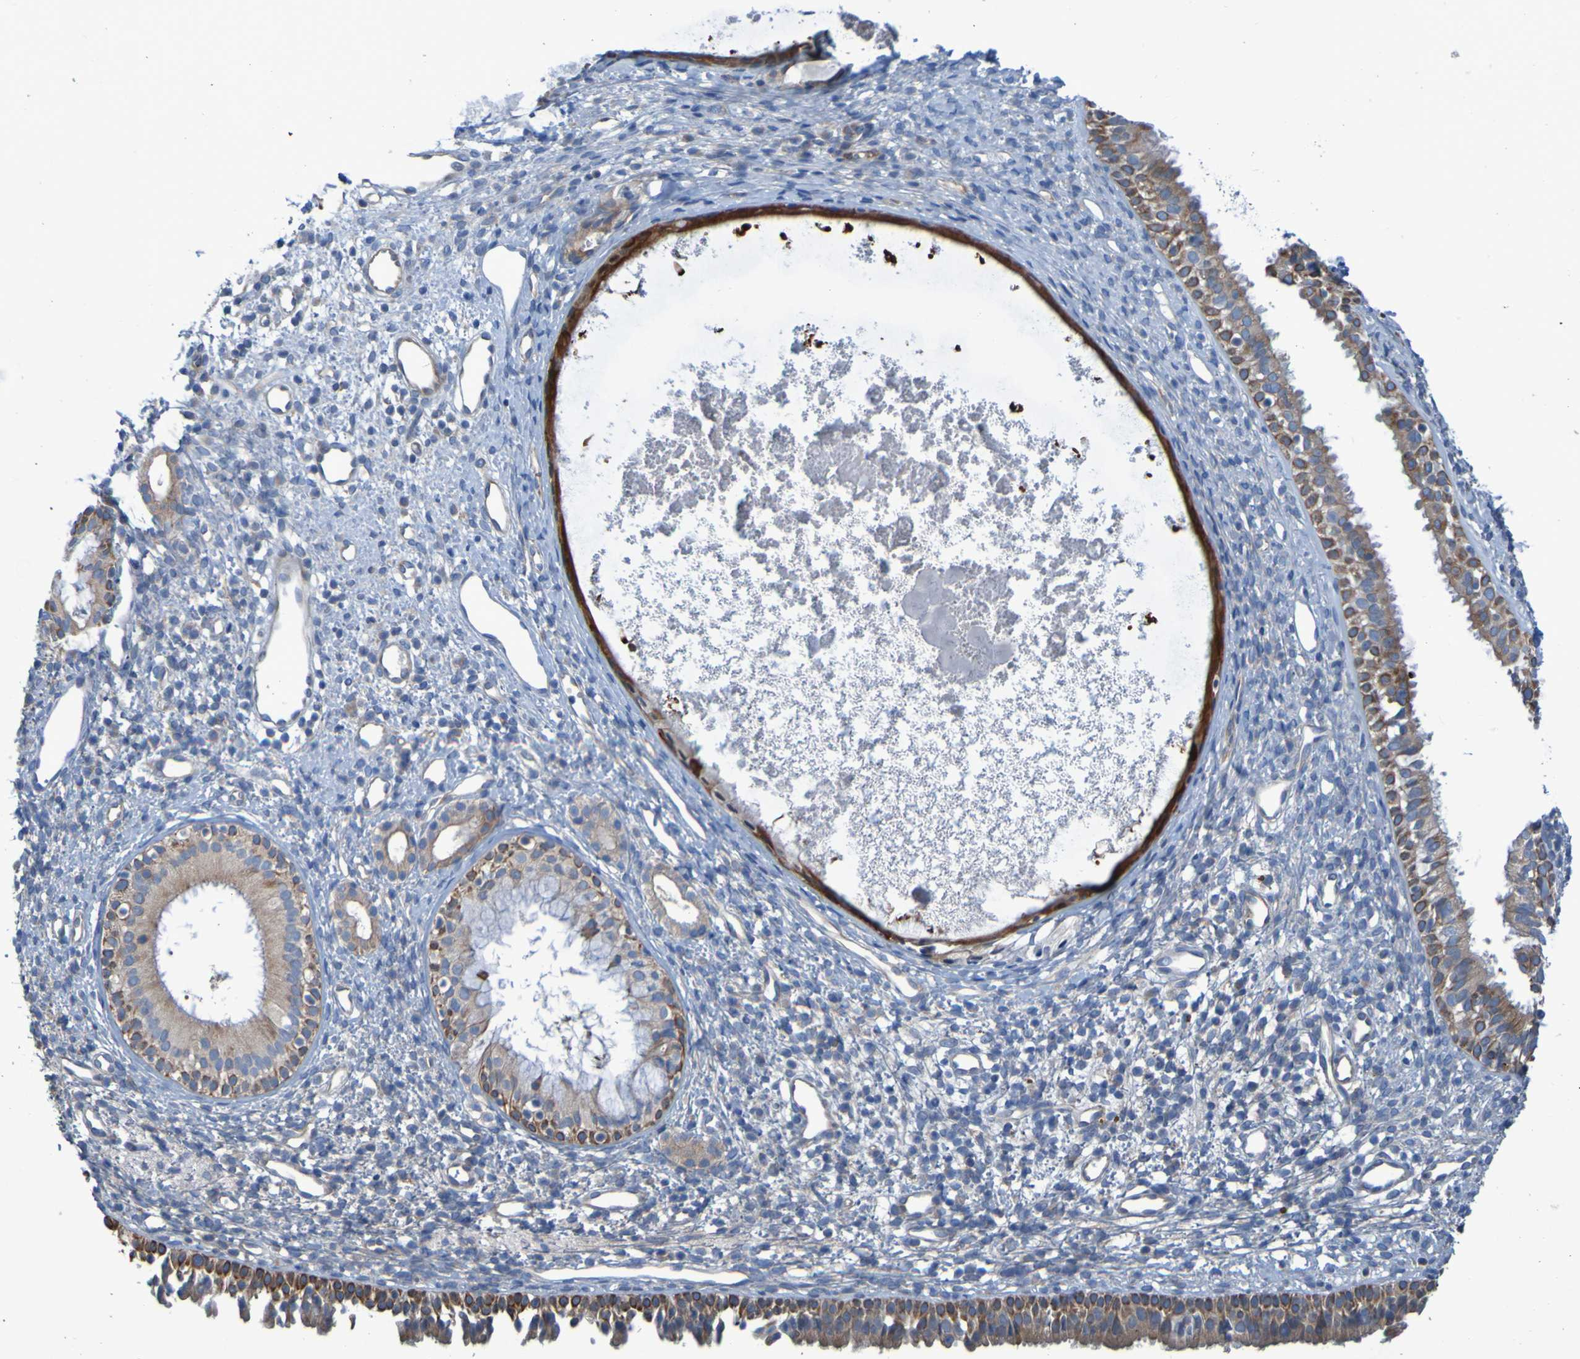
{"staining": {"intensity": "strong", "quantity": ">75%", "location": "cytoplasmic/membranous"}, "tissue": "nasopharynx", "cell_type": "Respiratory epithelial cells", "image_type": "normal", "snomed": [{"axis": "morphology", "description": "Normal tissue, NOS"}, {"axis": "topography", "description": "Nasopharynx"}], "caption": "The micrograph exhibits staining of normal nasopharynx, revealing strong cytoplasmic/membranous protein expression (brown color) within respiratory epithelial cells. (IHC, brightfield microscopy, high magnification).", "gene": "NPRL3", "patient": {"sex": "male", "age": 22}}